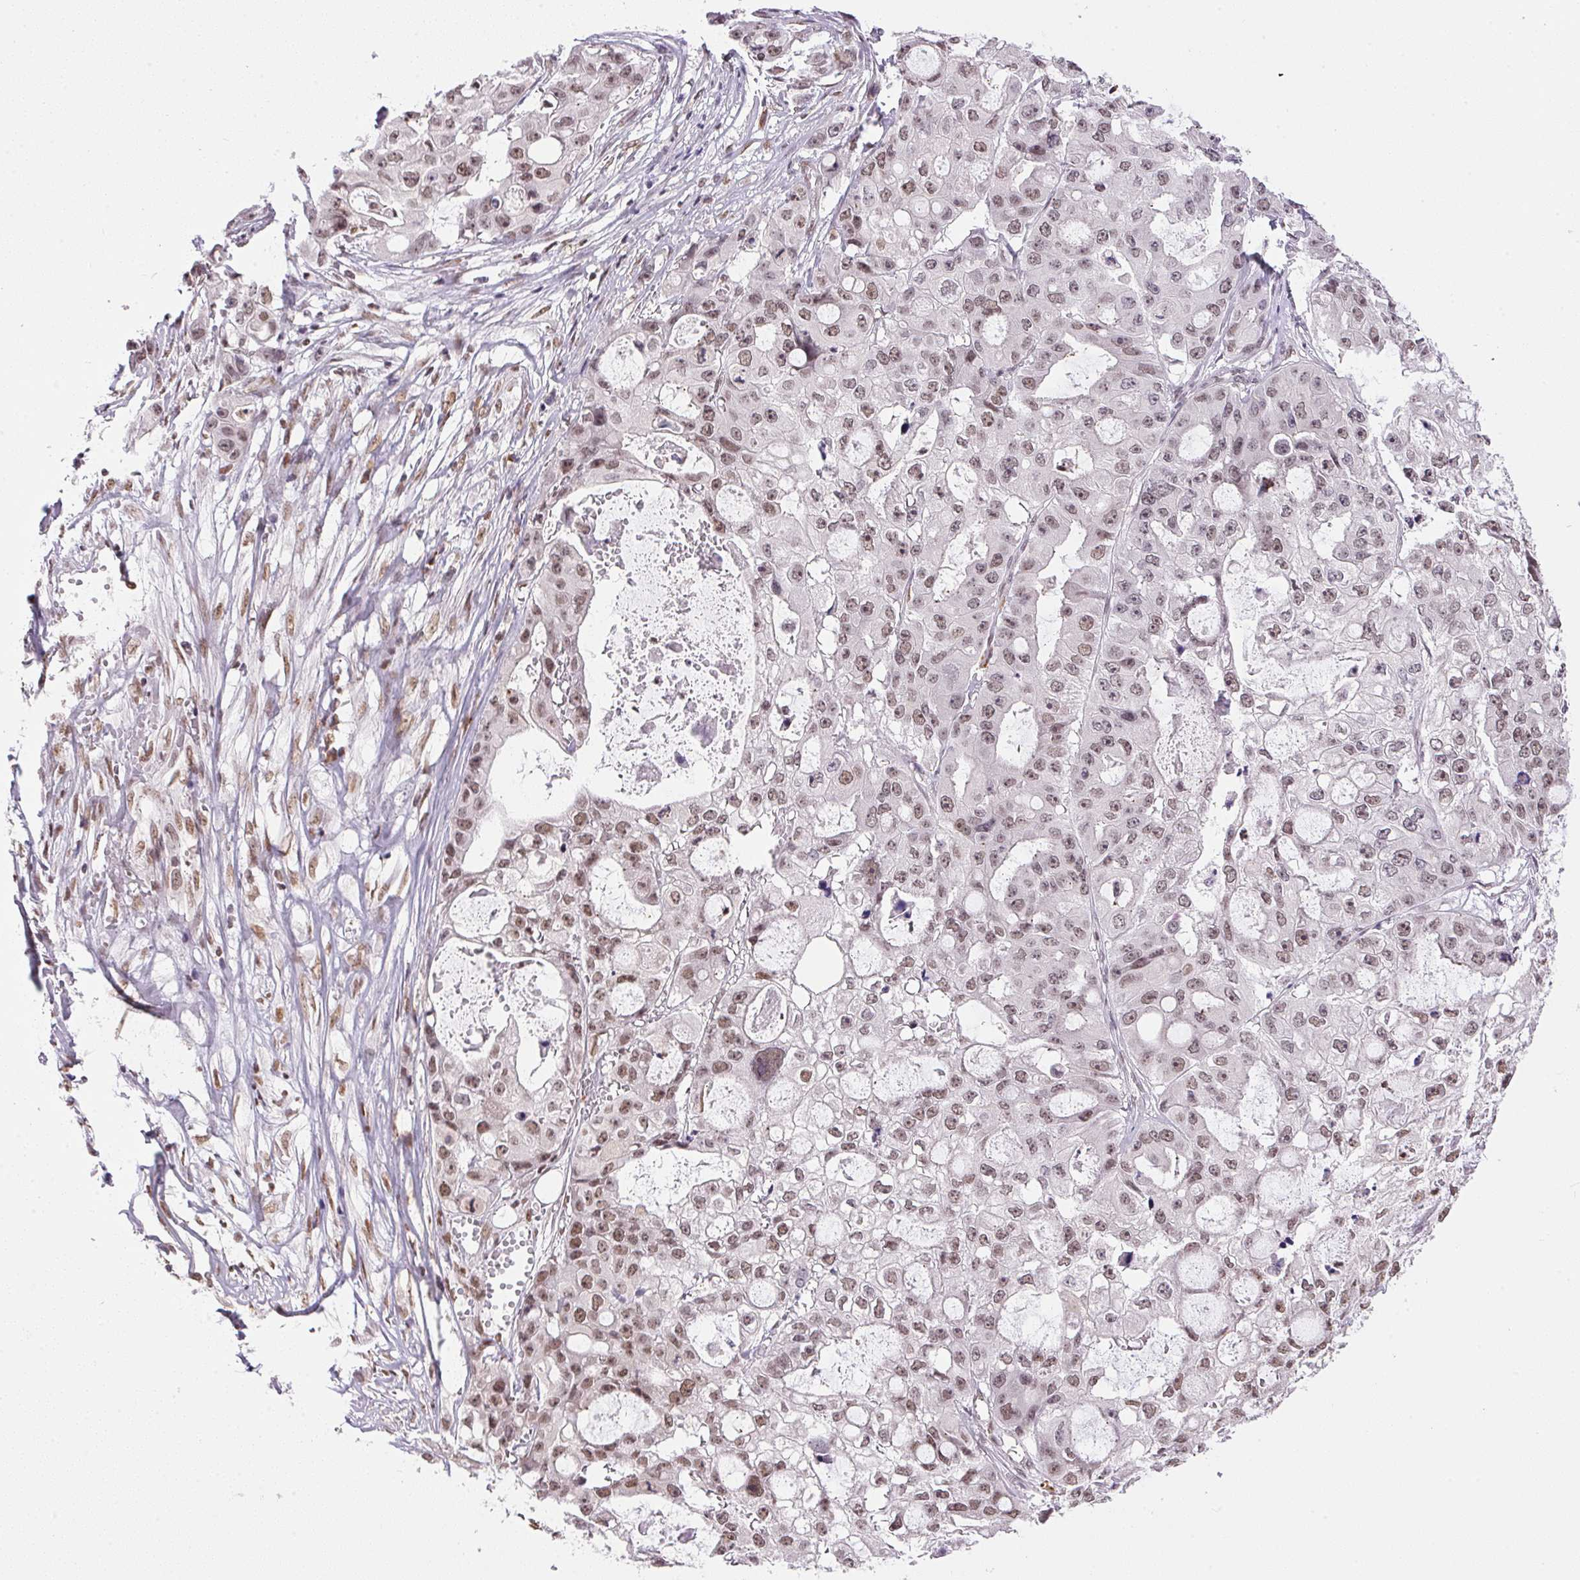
{"staining": {"intensity": "moderate", "quantity": "25%-75%", "location": "nuclear"}, "tissue": "ovarian cancer", "cell_type": "Tumor cells", "image_type": "cancer", "snomed": [{"axis": "morphology", "description": "Cystadenocarcinoma, serous, NOS"}, {"axis": "topography", "description": "Ovary"}], "caption": "This is an image of immunohistochemistry (IHC) staining of ovarian cancer (serous cystadenocarcinoma), which shows moderate expression in the nuclear of tumor cells.", "gene": "NFE2L1", "patient": {"sex": "female", "age": 56}}